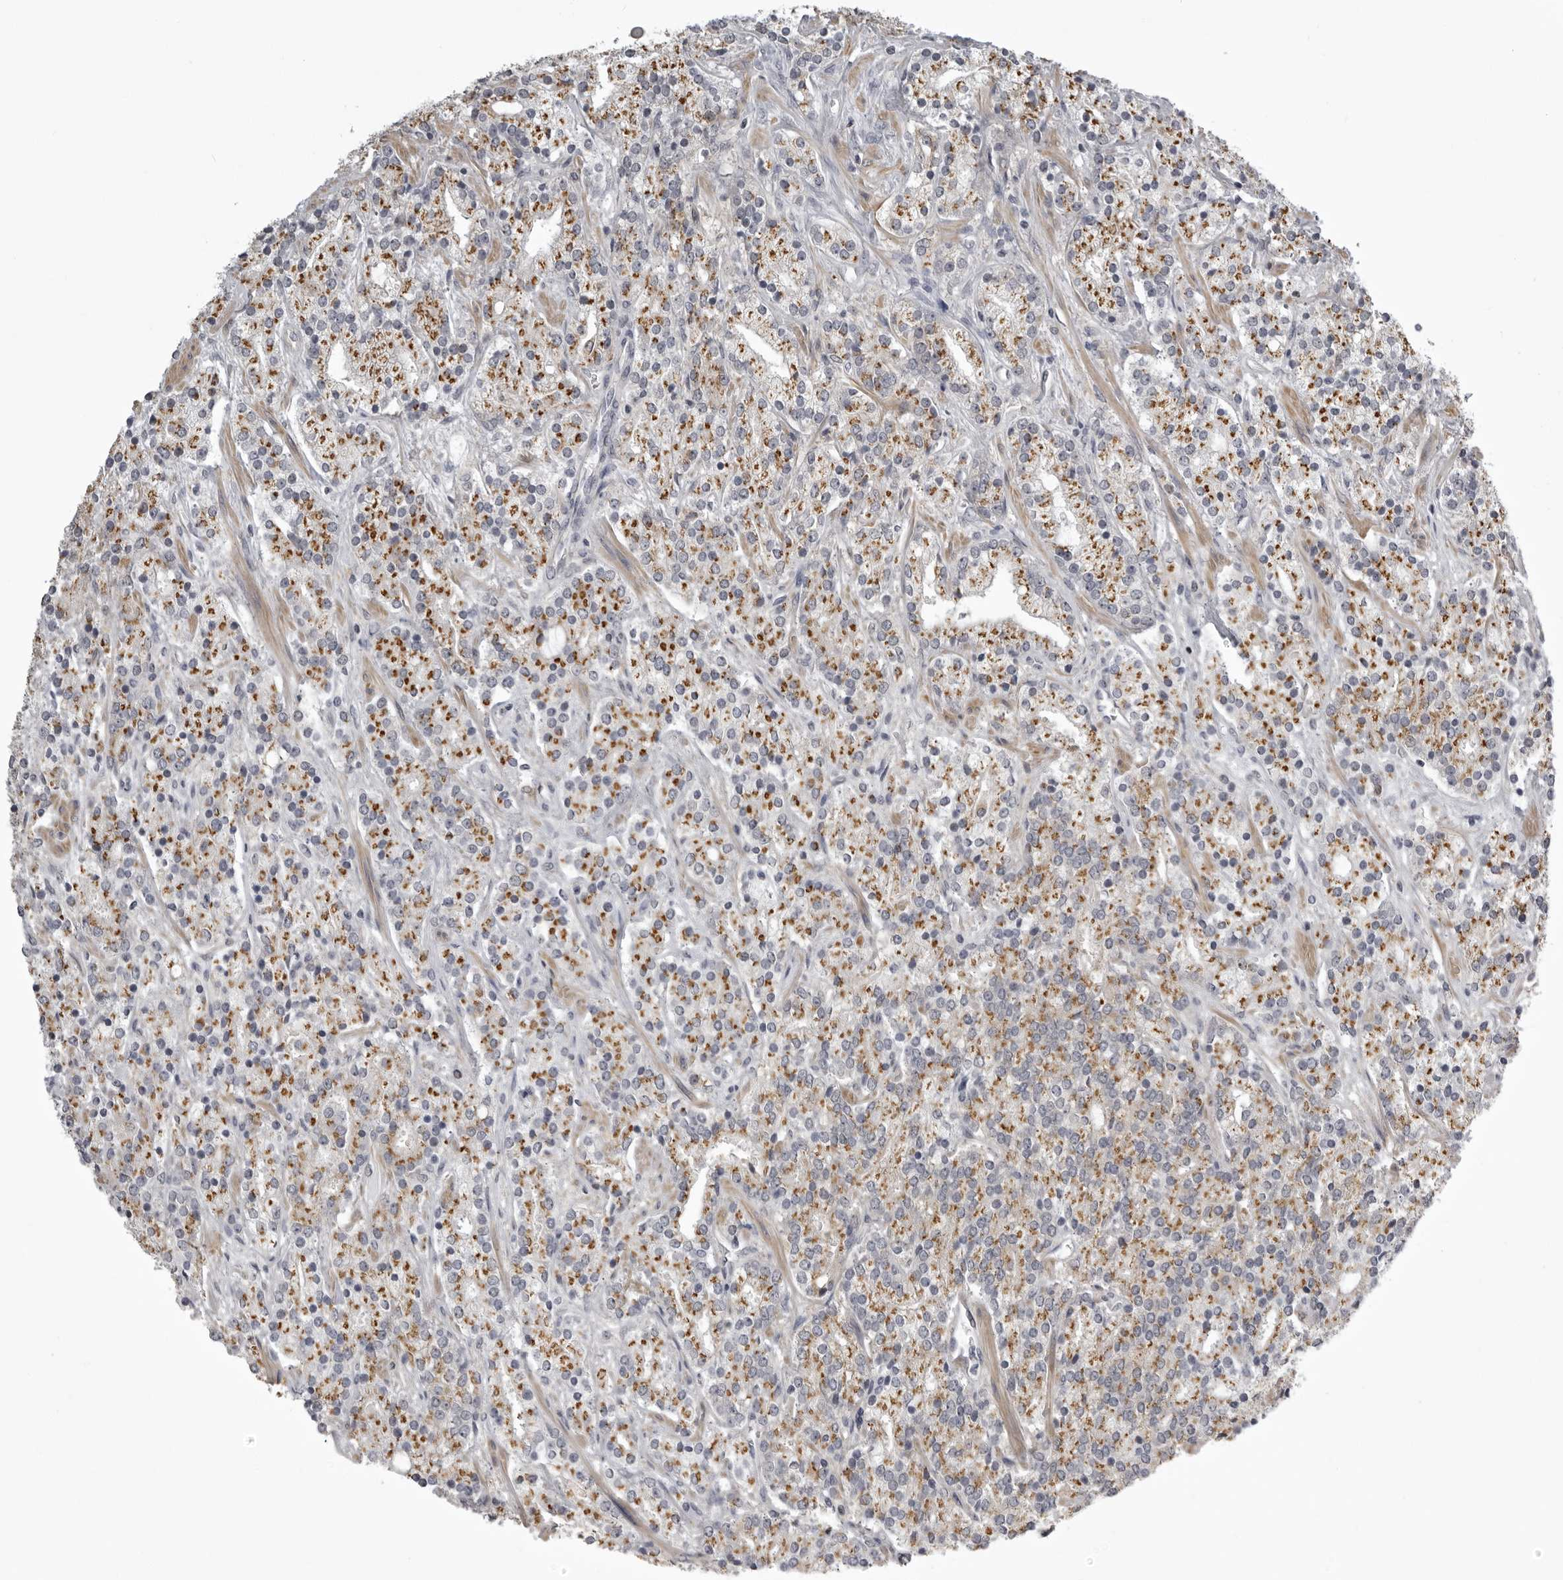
{"staining": {"intensity": "moderate", "quantity": ">75%", "location": "cytoplasmic/membranous"}, "tissue": "prostate cancer", "cell_type": "Tumor cells", "image_type": "cancer", "snomed": [{"axis": "morphology", "description": "Adenocarcinoma, High grade"}, {"axis": "topography", "description": "Prostate"}], "caption": "The histopathology image demonstrates immunohistochemical staining of adenocarcinoma (high-grade) (prostate). There is moderate cytoplasmic/membranous expression is appreciated in about >75% of tumor cells. (brown staining indicates protein expression, while blue staining denotes nuclei).", "gene": "NCEH1", "patient": {"sex": "male", "age": 71}}